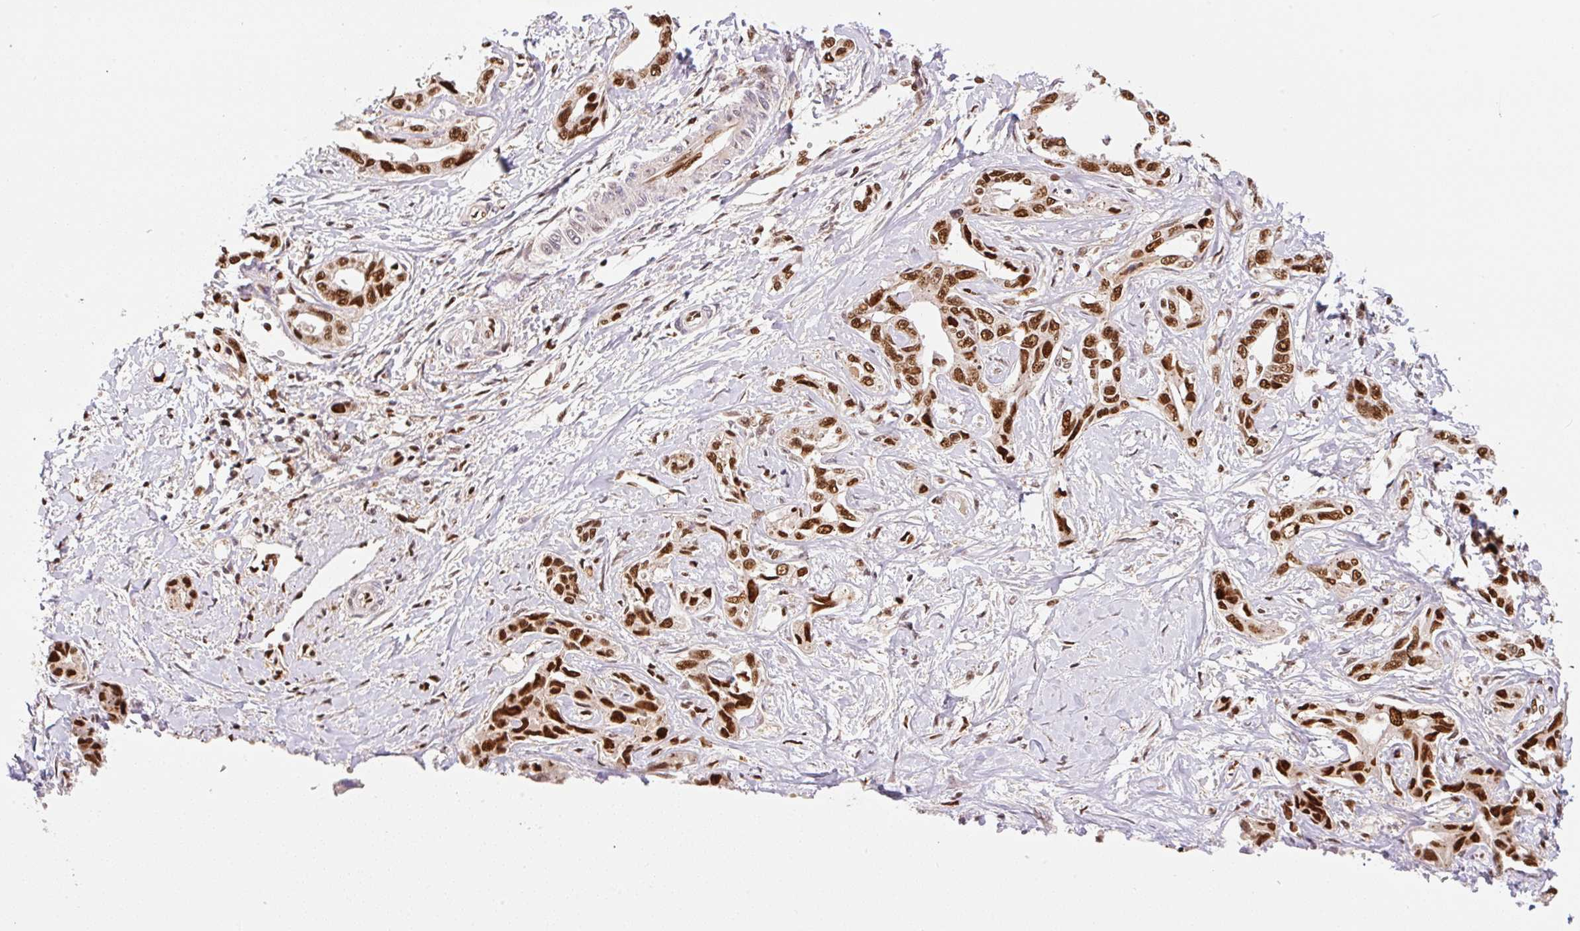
{"staining": {"intensity": "strong", "quantity": ">75%", "location": "nuclear"}, "tissue": "liver cancer", "cell_type": "Tumor cells", "image_type": "cancer", "snomed": [{"axis": "morphology", "description": "Cholangiocarcinoma"}, {"axis": "topography", "description": "Liver"}], "caption": "Immunohistochemistry histopathology image of neoplastic tissue: human liver cancer (cholangiocarcinoma) stained using immunohistochemistry displays high levels of strong protein expression localized specifically in the nuclear of tumor cells, appearing as a nuclear brown color.", "gene": "GPR139", "patient": {"sex": "male", "age": 59}}